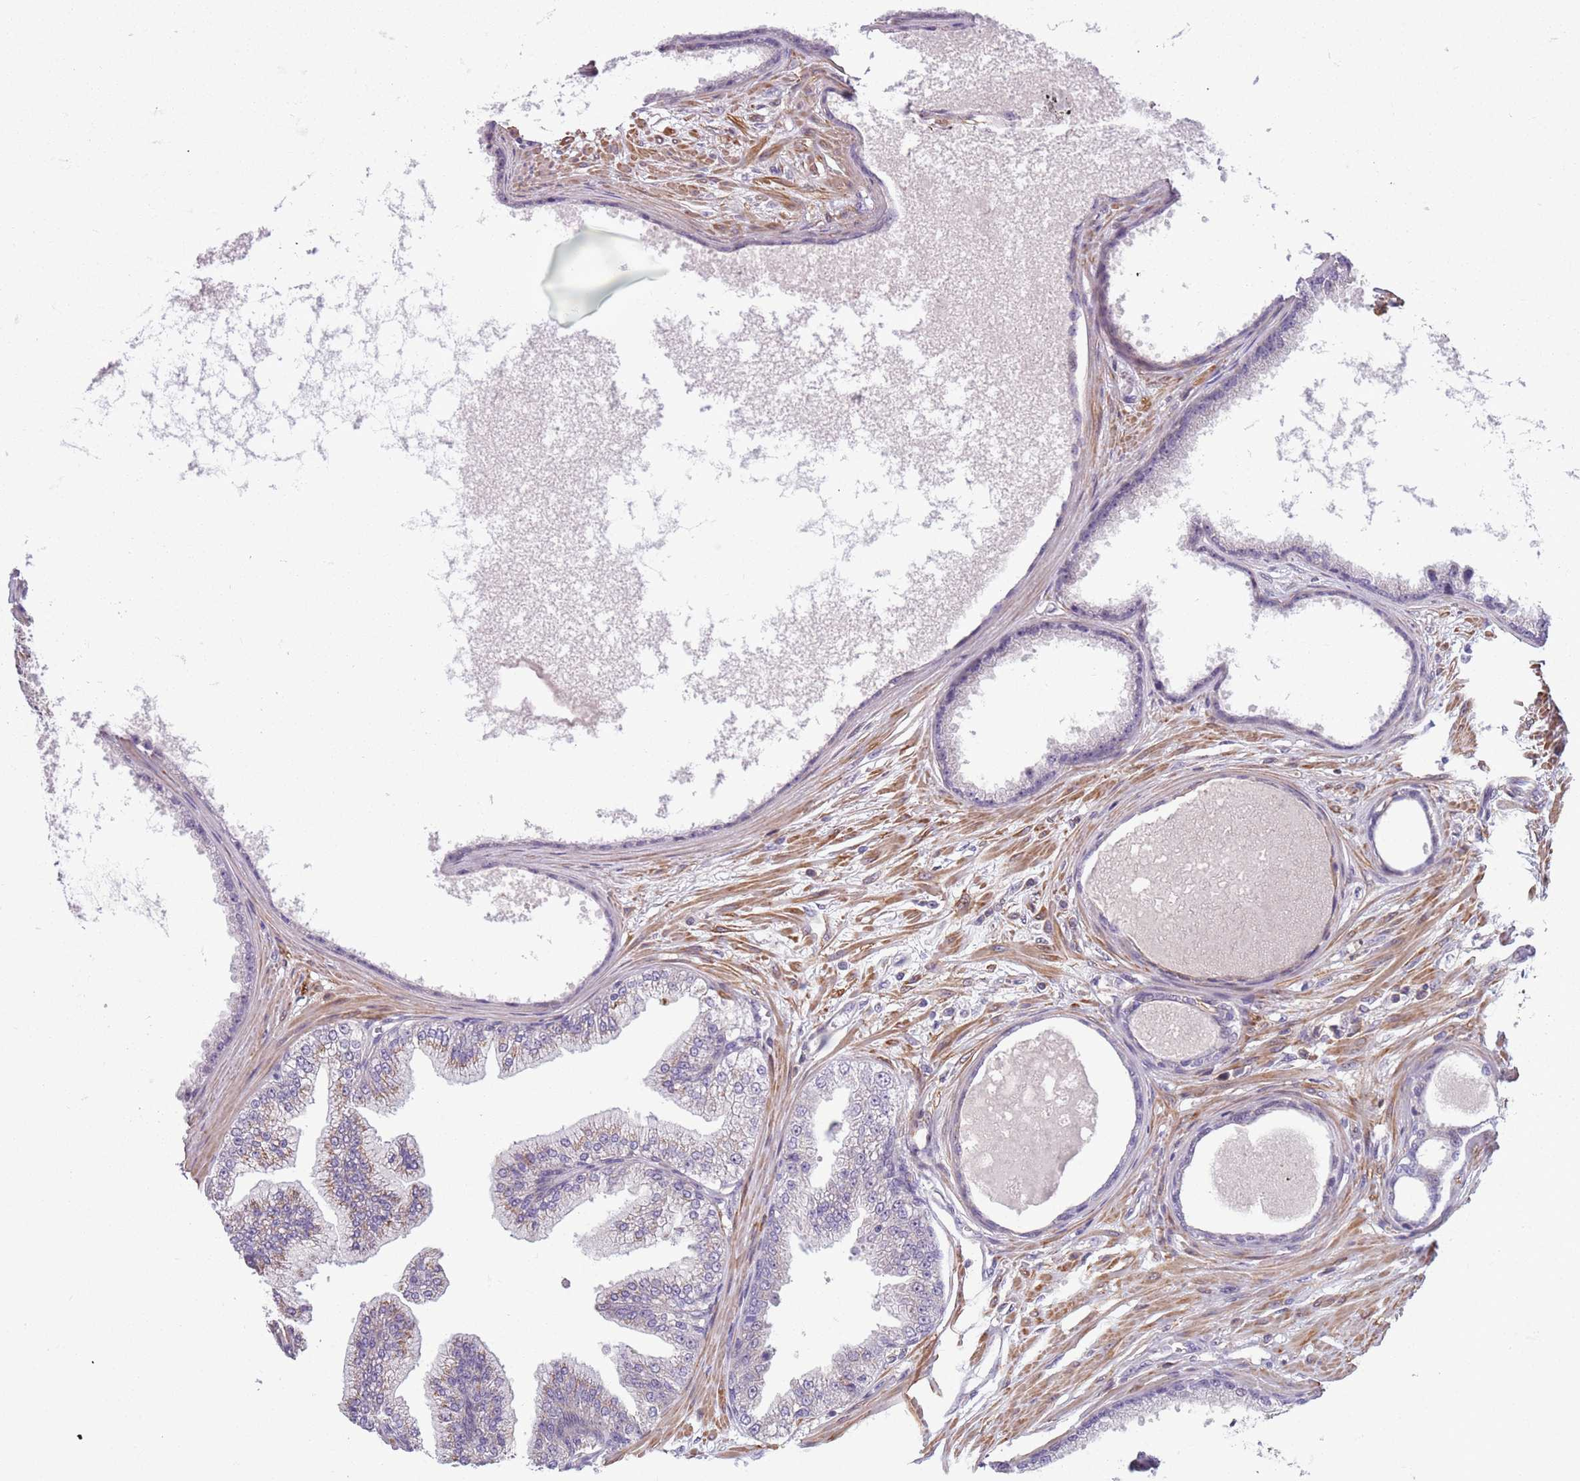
{"staining": {"intensity": "negative", "quantity": "none", "location": "none"}, "tissue": "prostate cancer", "cell_type": "Tumor cells", "image_type": "cancer", "snomed": [{"axis": "morphology", "description": "Adenocarcinoma, Low grade"}, {"axis": "topography", "description": "Prostate"}], "caption": "Histopathology image shows no significant protein staining in tumor cells of prostate cancer.", "gene": "JAML", "patient": {"sex": "male", "age": 63}}